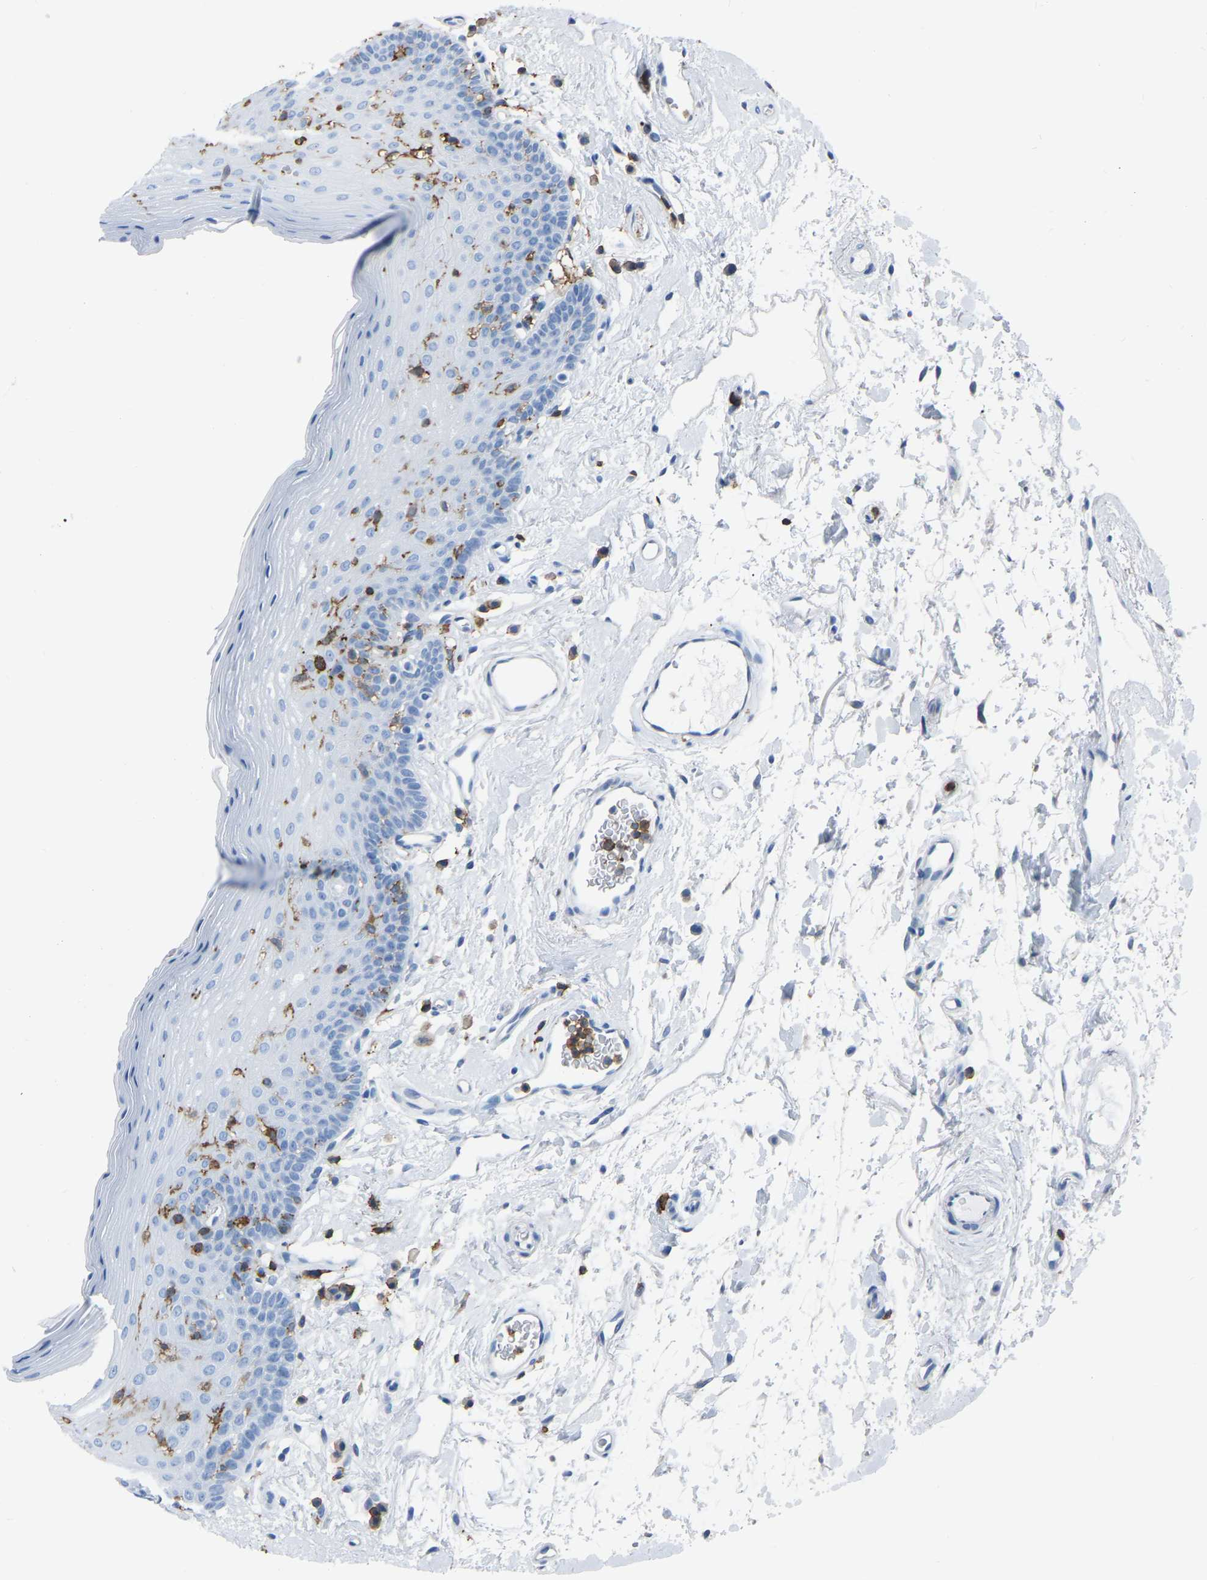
{"staining": {"intensity": "negative", "quantity": "none", "location": "none"}, "tissue": "oral mucosa", "cell_type": "Squamous epithelial cells", "image_type": "normal", "snomed": [{"axis": "morphology", "description": "Normal tissue, NOS"}, {"axis": "topography", "description": "Oral tissue"}], "caption": "High power microscopy image of an immunohistochemistry (IHC) photomicrograph of benign oral mucosa, revealing no significant expression in squamous epithelial cells. (DAB IHC with hematoxylin counter stain).", "gene": "LSP1", "patient": {"sex": "male", "age": 66}}